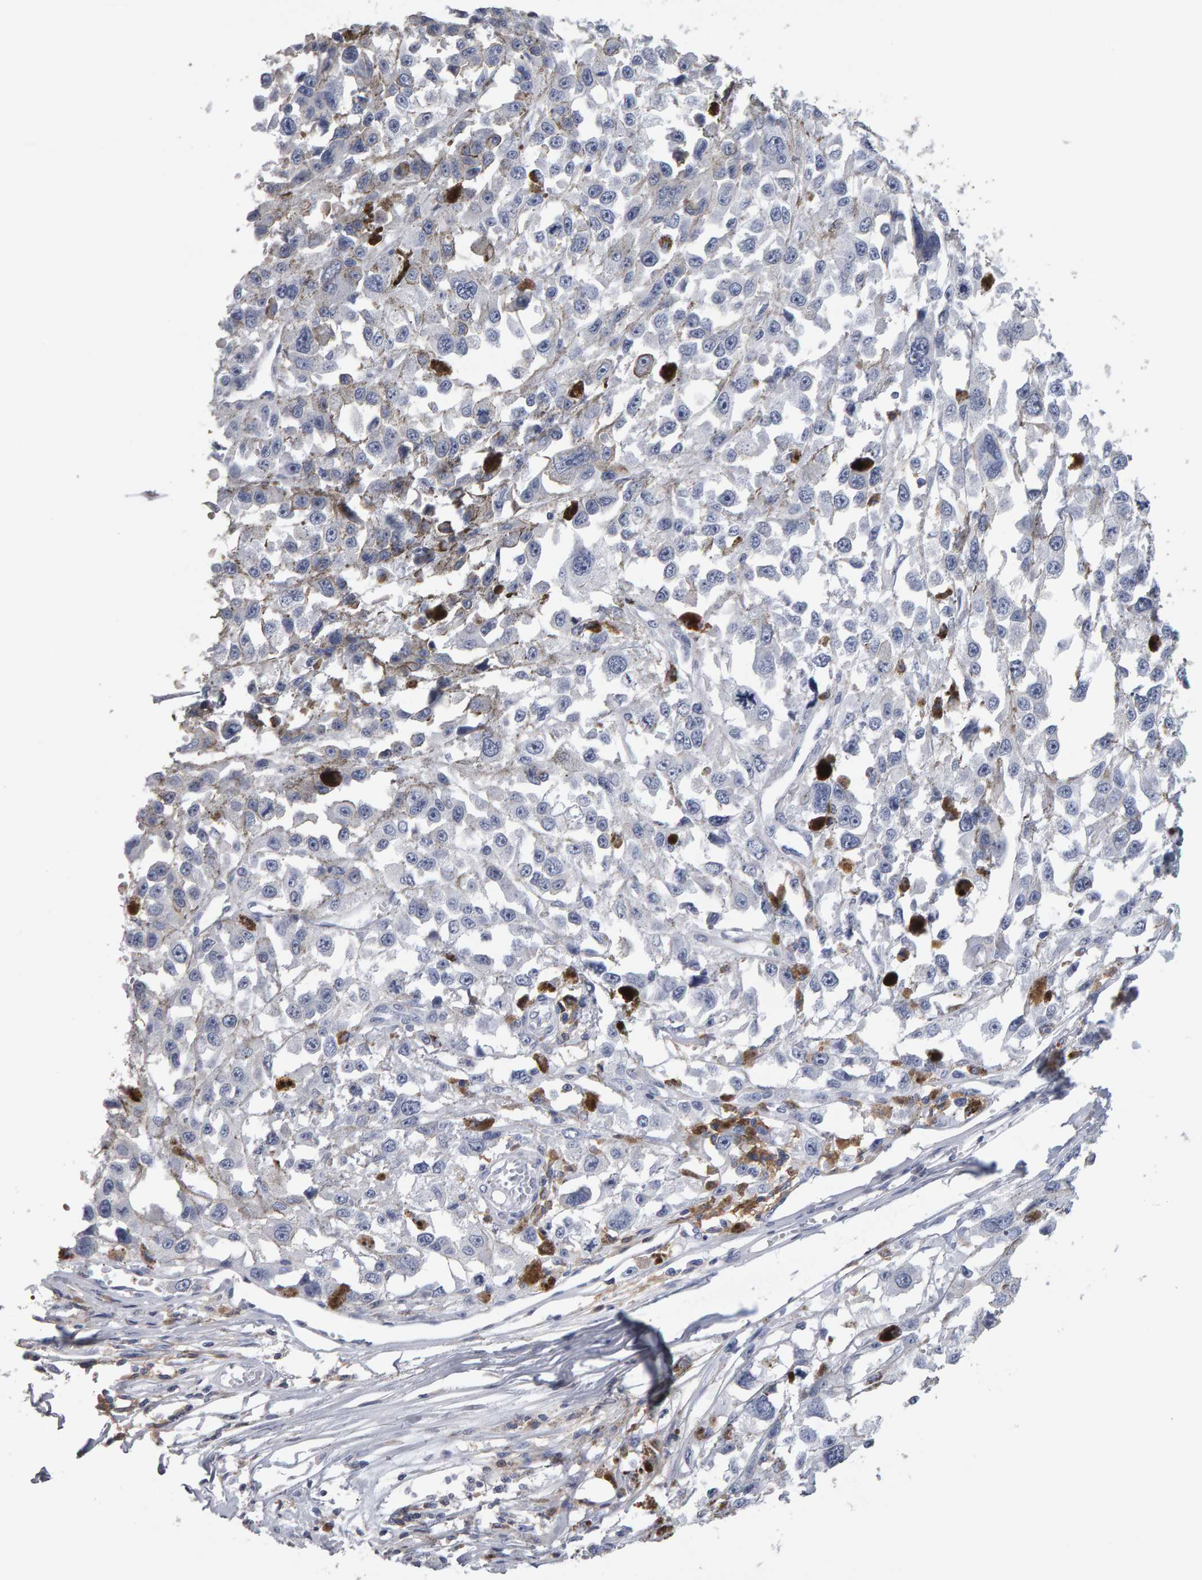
{"staining": {"intensity": "negative", "quantity": "none", "location": "none"}, "tissue": "melanoma", "cell_type": "Tumor cells", "image_type": "cancer", "snomed": [{"axis": "morphology", "description": "Malignant melanoma, Metastatic site"}, {"axis": "topography", "description": "Lymph node"}], "caption": "Immunohistochemistry (IHC) micrograph of neoplastic tissue: human malignant melanoma (metastatic site) stained with DAB shows no significant protein staining in tumor cells.", "gene": "CD38", "patient": {"sex": "male", "age": 59}}